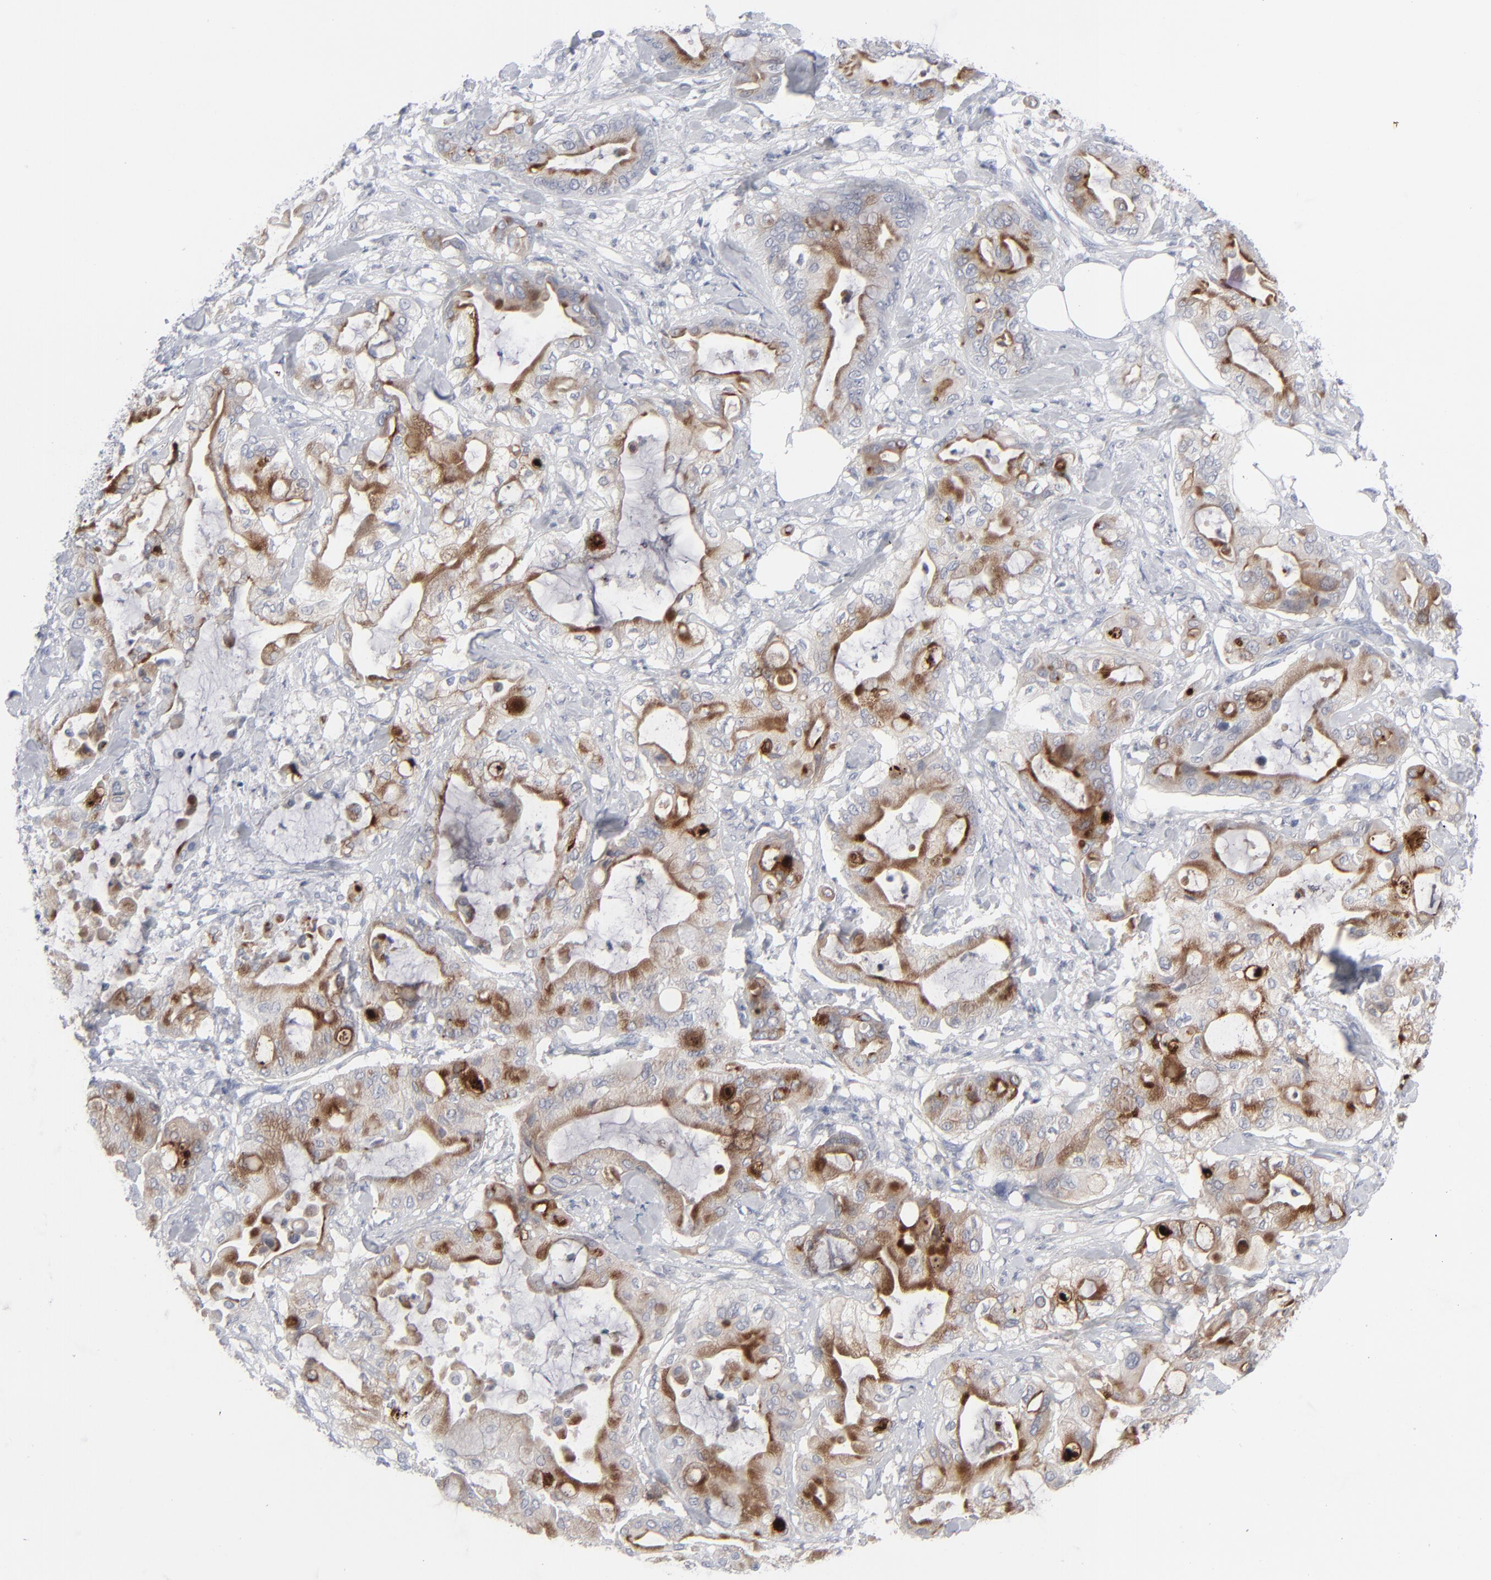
{"staining": {"intensity": "strong", "quantity": "25%-75%", "location": "cytoplasmic/membranous"}, "tissue": "pancreatic cancer", "cell_type": "Tumor cells", "image_type": "cancer", "snomed": [{"axis": "morphology", "description": "Adenocarcinoma, NOS"}, {"axis": "morphology", "description": "Adenocarcinoma, metastatic, NOS"}, {"axis": "topography", "description": "Lymph node"}, {"axis": "topography", "description": "Pancreas"}, {"axis": "topography", "description": "Duodenum"}], "caption": "High-magnification brightfield microscopy of pancreatic adenocarcinoma stained with DAB (3,3'-diaminobenzidine) (brown) and counterstained with hematoxylin (blue). tumor cells exhibit strong cytoplasmic/membranous staining is identified in approximately25%-75% of cells.", "gene": "MSLN", "patient": {"sex": "female", "age": 64}}